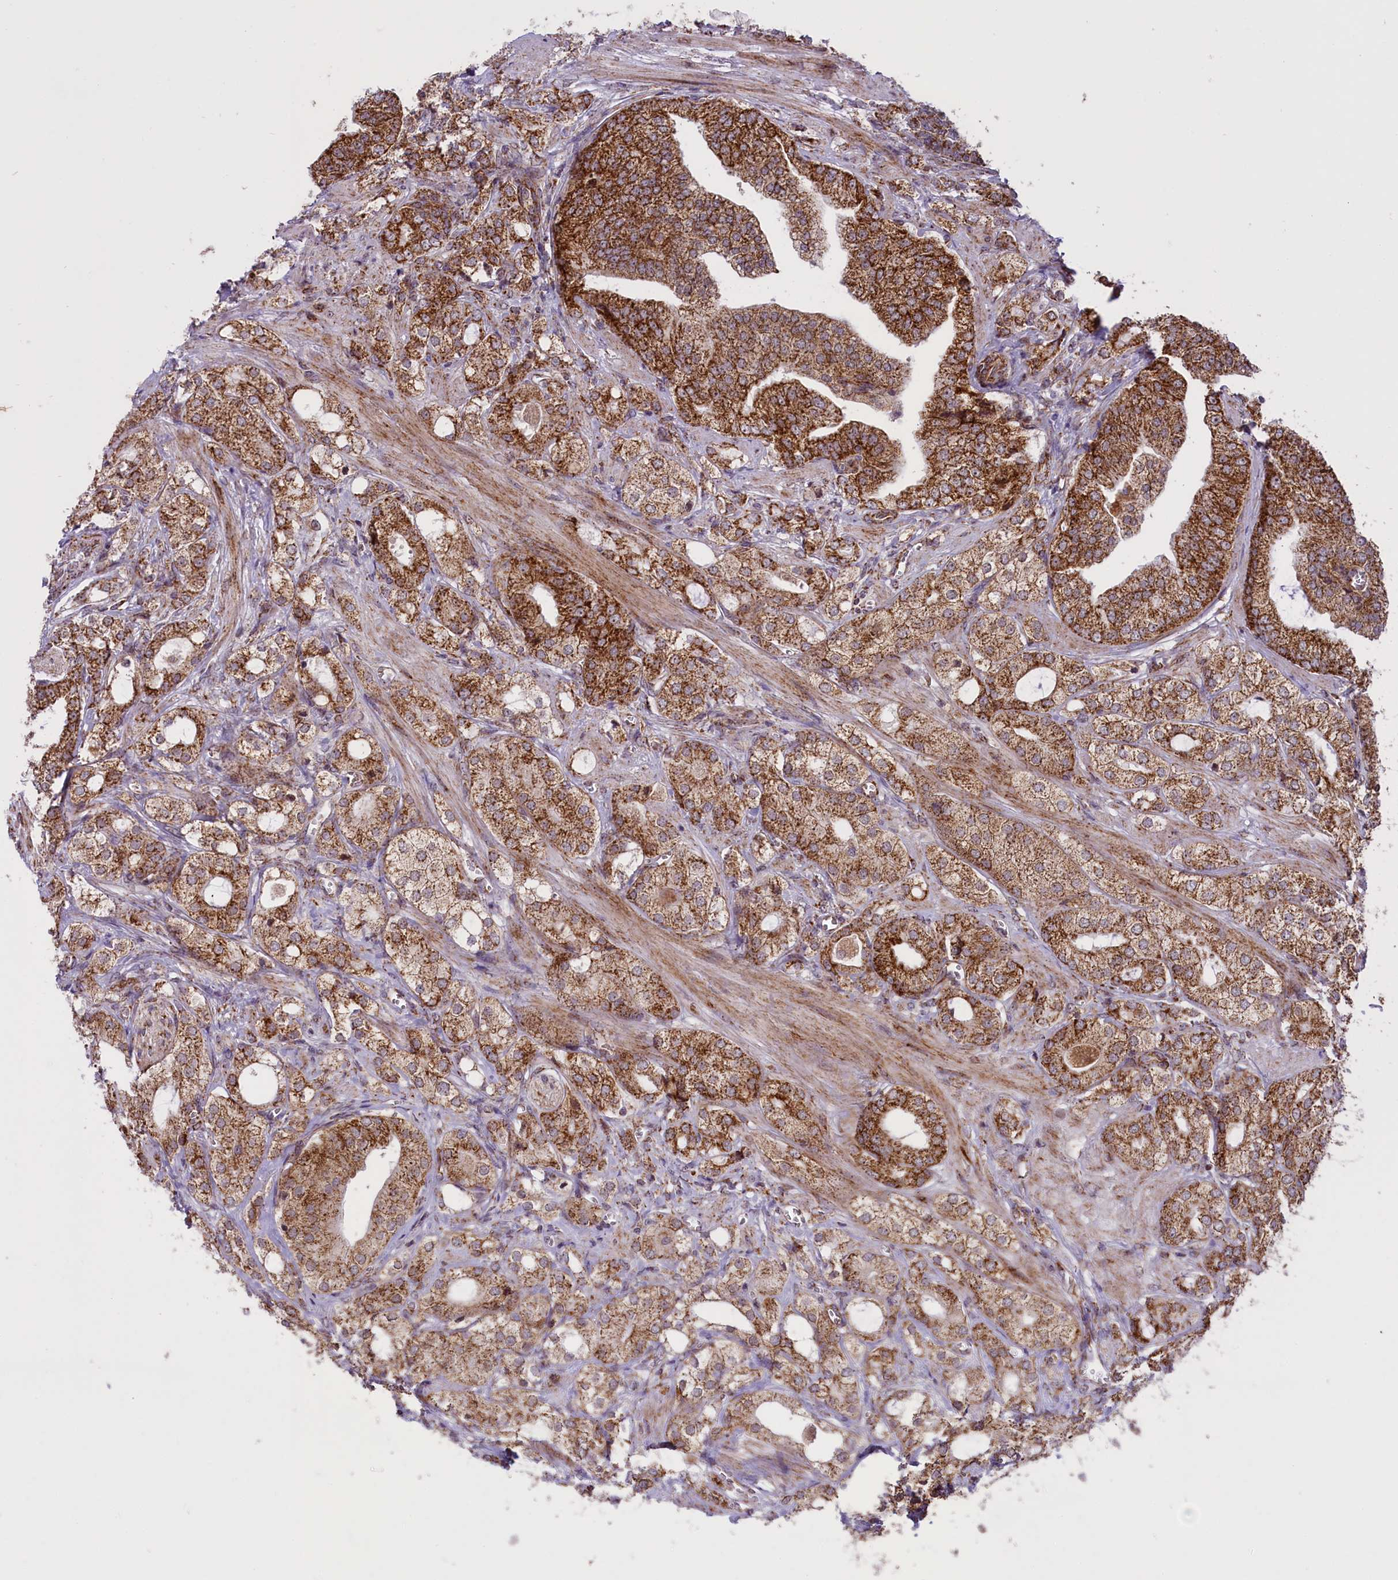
{"staining": {"intensity": "strong", "quantity": "25%-75%", "location": "cytoplasmic/membranous"}, "tissue": "prostate cancer", "cell_type": "Tumor cells", "image_type": "cancer", "snomed": [{"axis": "morphology", "description": "Adenocarcinoma, High grade"}, {"axis": "topography", "description": "Prostate"}], "caption": "A micrograph of human adenocarcinoma (high-grade) (prostate) stained for a protein demonstrates strong cytoplasmic/membranous brown staining in tumor cells. The staining was performed using DAB (3,3'-diaminobenzidine) to visualize the protein expression in brown, while the nuclei were stained in blue with hematoxylin (Magnification: 20x).", "gene": "NDUFS5", "patient": {"sex": "male", "age": 50}}